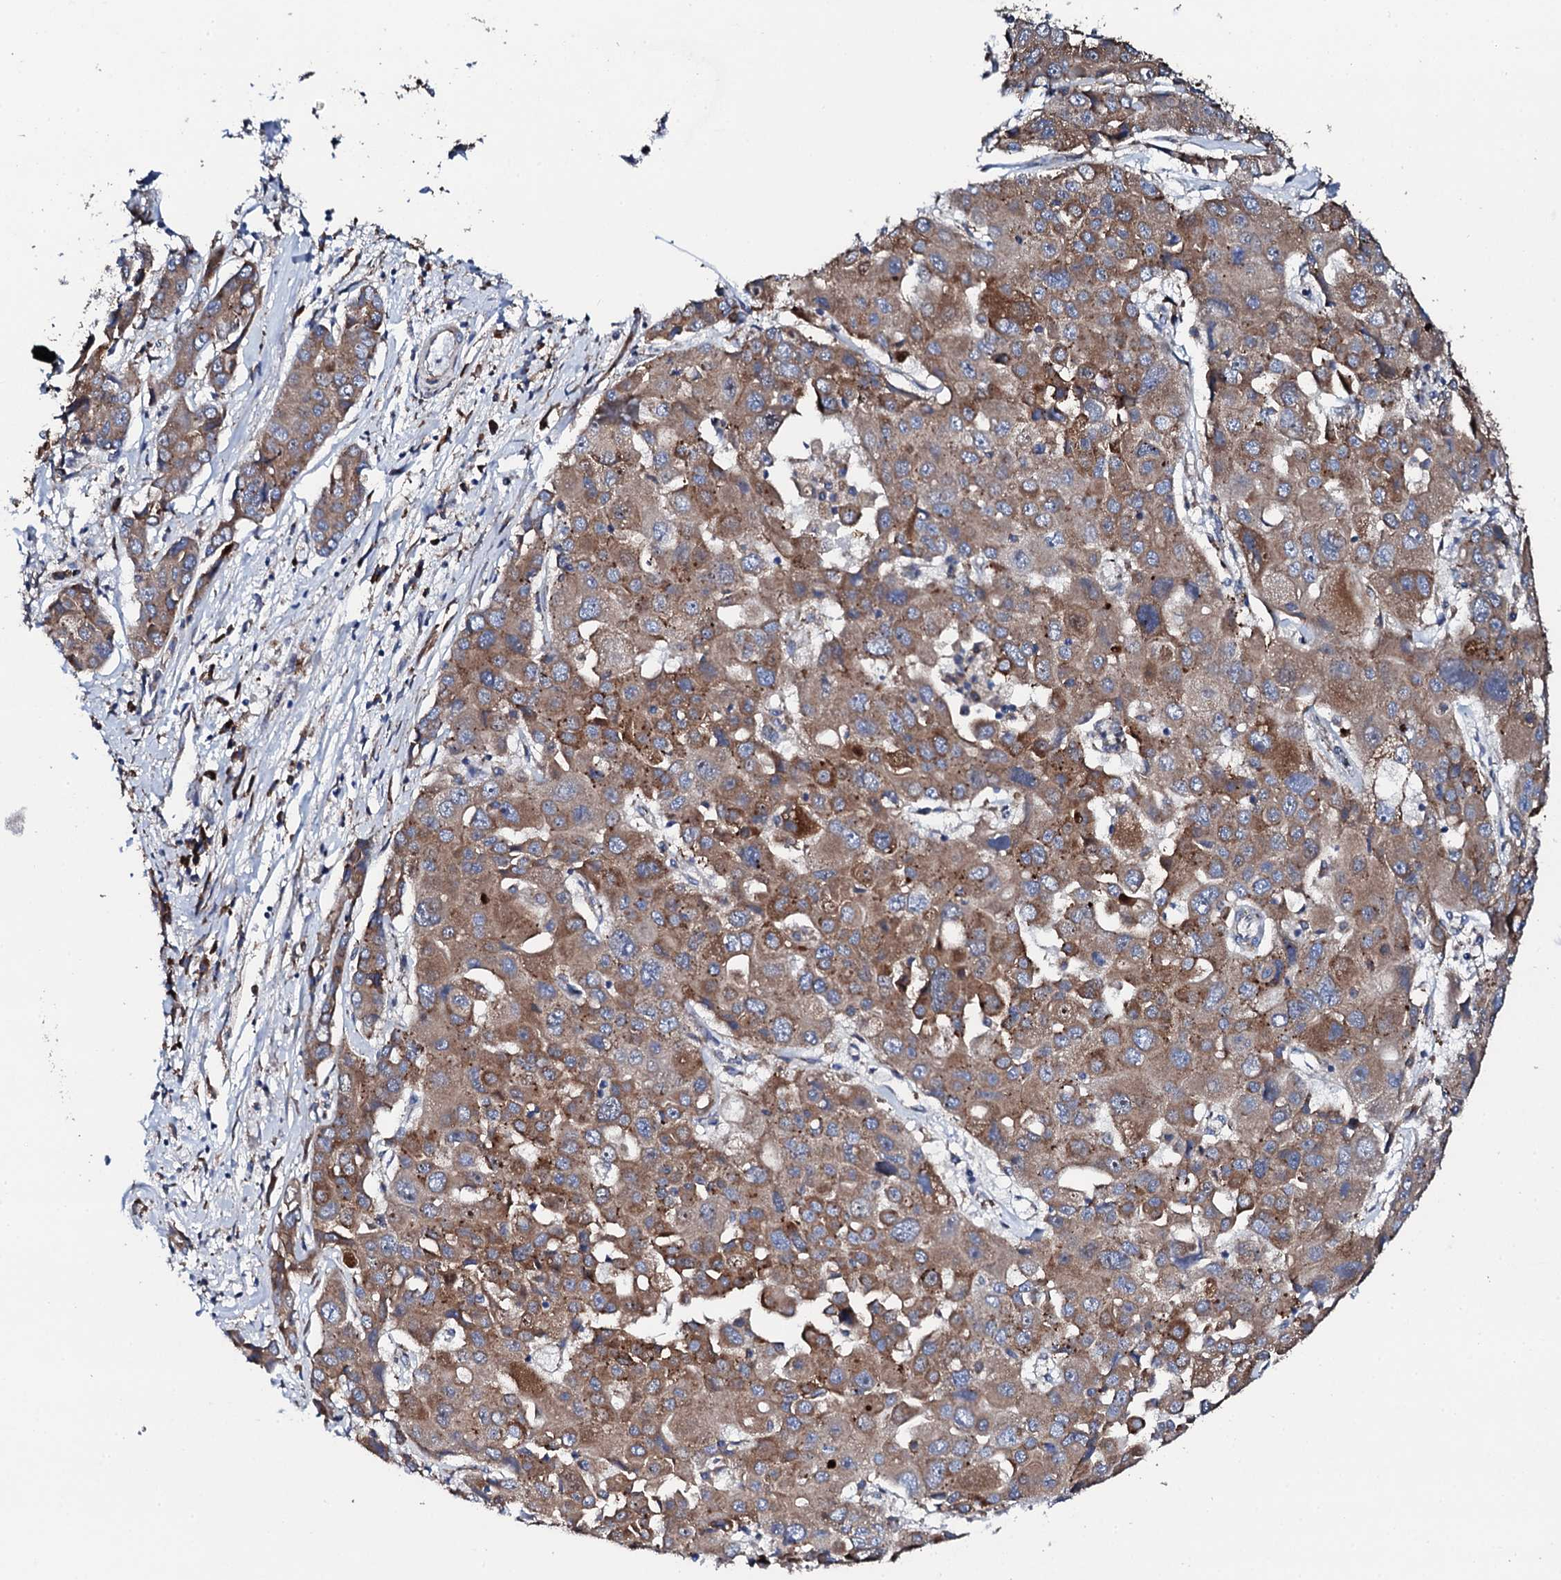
{"staining": {"intensity": "moderate", "quantity": ">75%", "location": "cytoplasmic/membranous"}, "tissue": "liver cancer", "cell_type": "Tumor cells", "image_type": "cancer", "snomed": [{"axis": "morphology", "description": "Cholangiocarcinoma"}, {"axis": "topography", "description": "Liver"}], "caption": "Immunohistochemistry (IHC) of human cholangiocarcinoma (liver) reveals medium levels of moderate cytoplasmic/membranous staining in approximately >75% of tumor cells.", "gene": "LIPT2", "patient": {"sex": "male", "age": 67}}